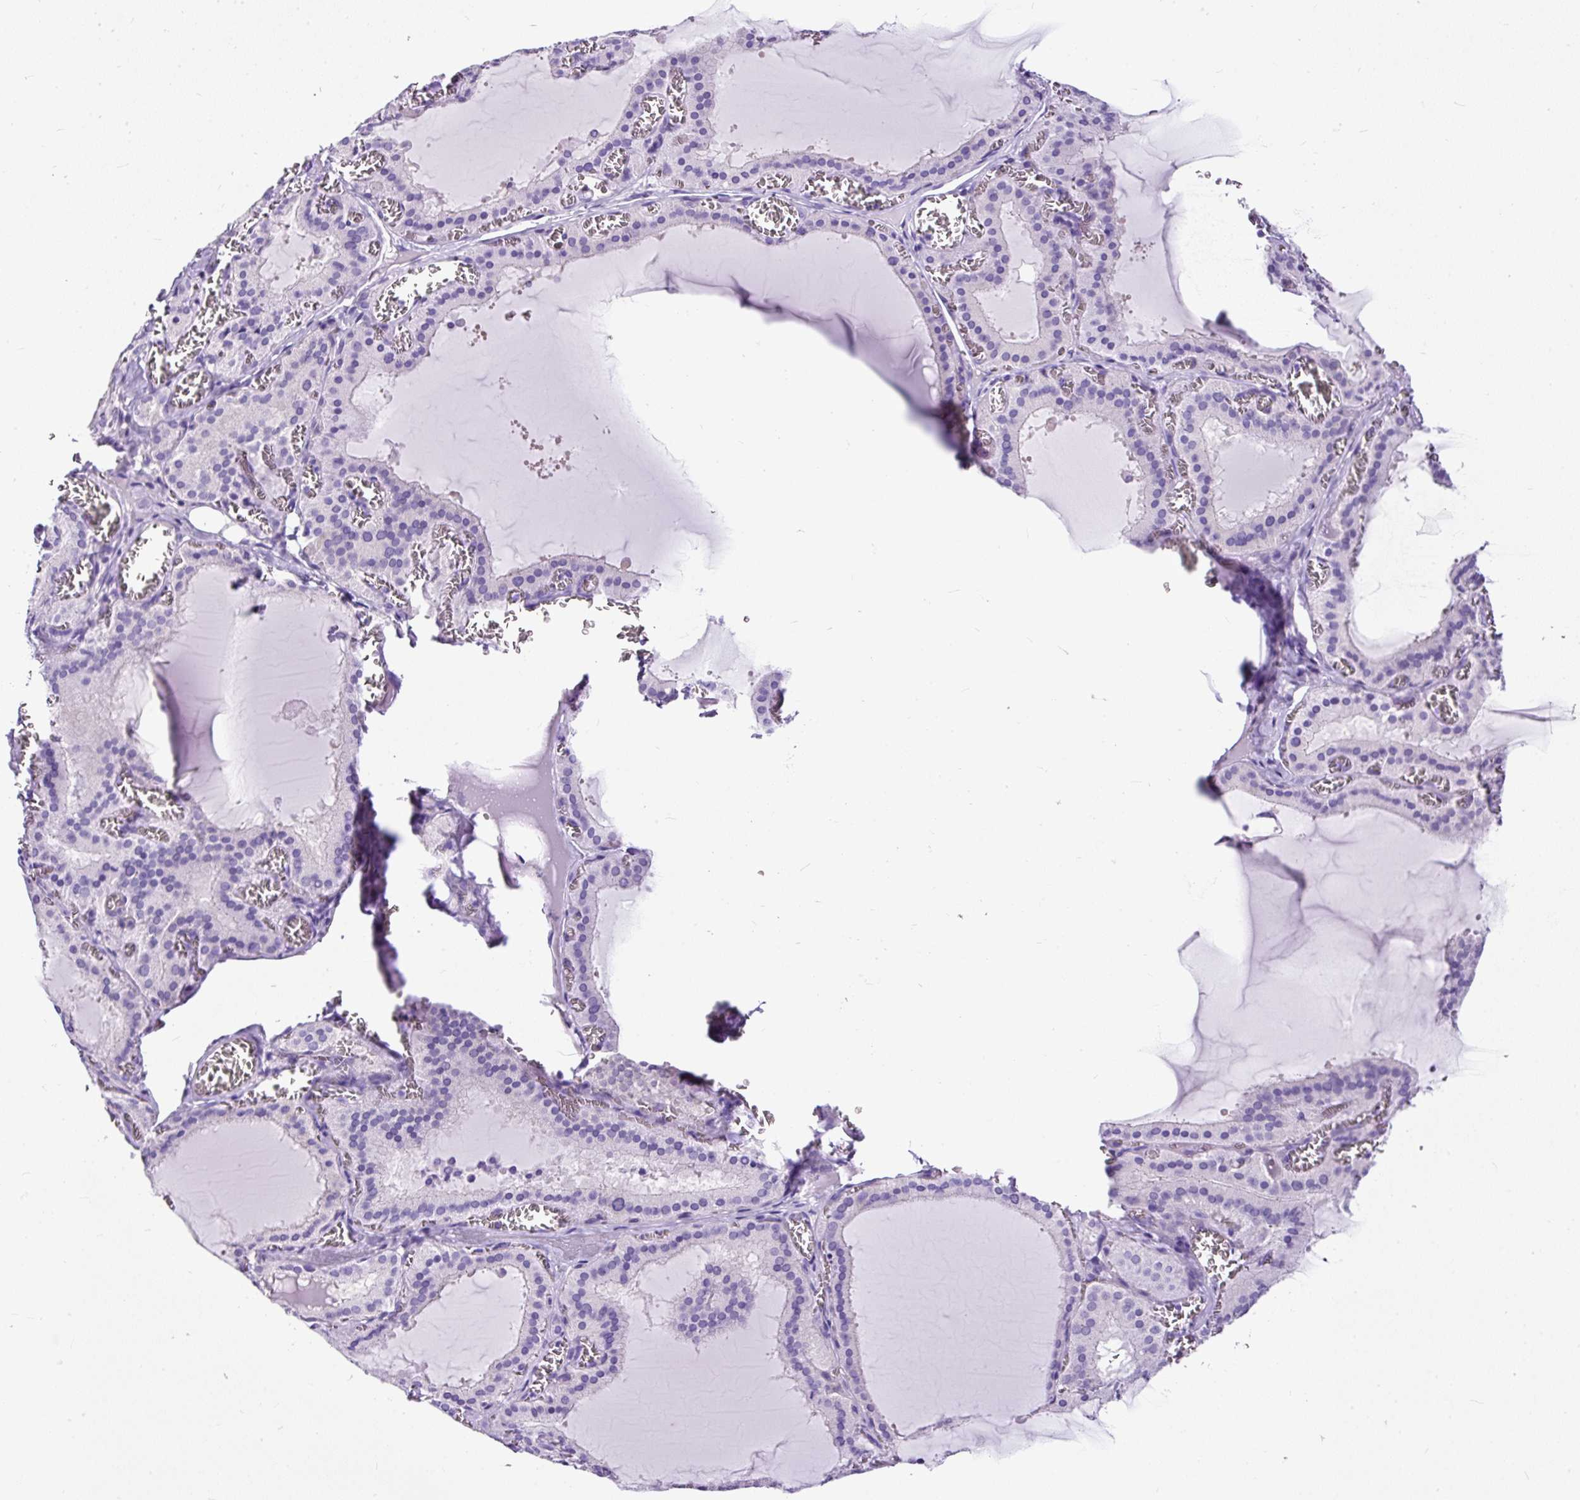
{"staining": {"intensity": "negative", "quantity": "none", "location": "none"}, "tissue": "thyroid gland", "cell_type": "Glandular cells", "image_type": "normal", "snomed": [{"axis": "morphology", "description": "Normal tissue, NOS"}, {"axis": "topography", "description": "Thyroid gland"}], "caption": "DAB (3,3'-diaminobenzidine) immunohistochemical staining of benign human thyroid gland shows no significant expression in glandular cells. (Brightfield microscopy of DAB immunohistochemistry (IHC) at high magnification).", "gene": "STOX2", "patient": {"sex": "female", "age": 30}}